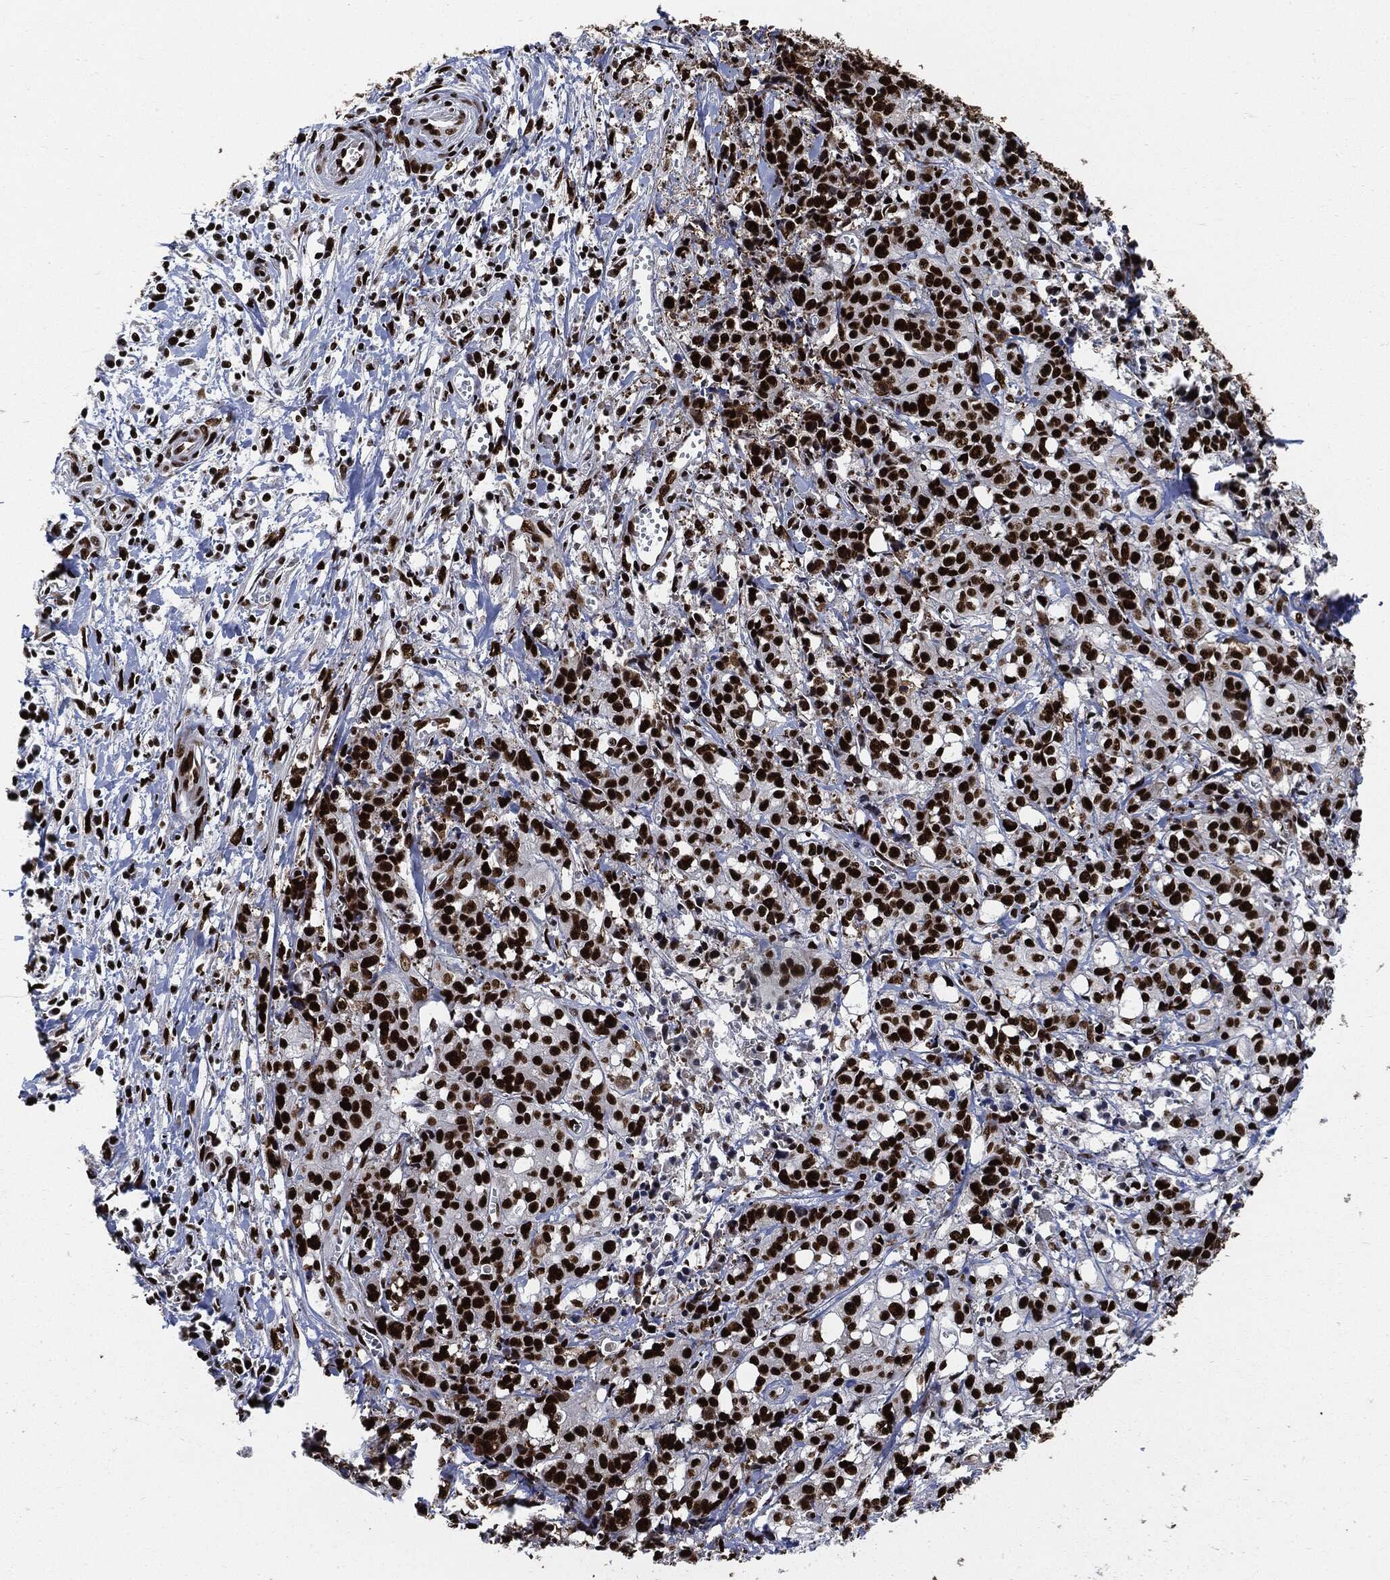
{"staining": {"intensity": "strong", "quantity": ">75%", "location": "nuclear"}, "tissue": "pancreatic cancer", "cell_type": "Tumor cells", "image_type": "cancer", "snomed": [{"axis": "morphology", "description": "Adenocarcinoma, NOS"}, {"axis": "topography", "description": "Pancreas"}], "caption": "Pancreatic adenocarcinoma tissue displays strong nuclear expression in approximately >75% of tumor cells, visualized by immunohistochemistry. (brown staining indicates protein expression, while blue staining denotes nuclei).", "gene": "RECQL", "patient": {"sex": "male", "age": 64}}